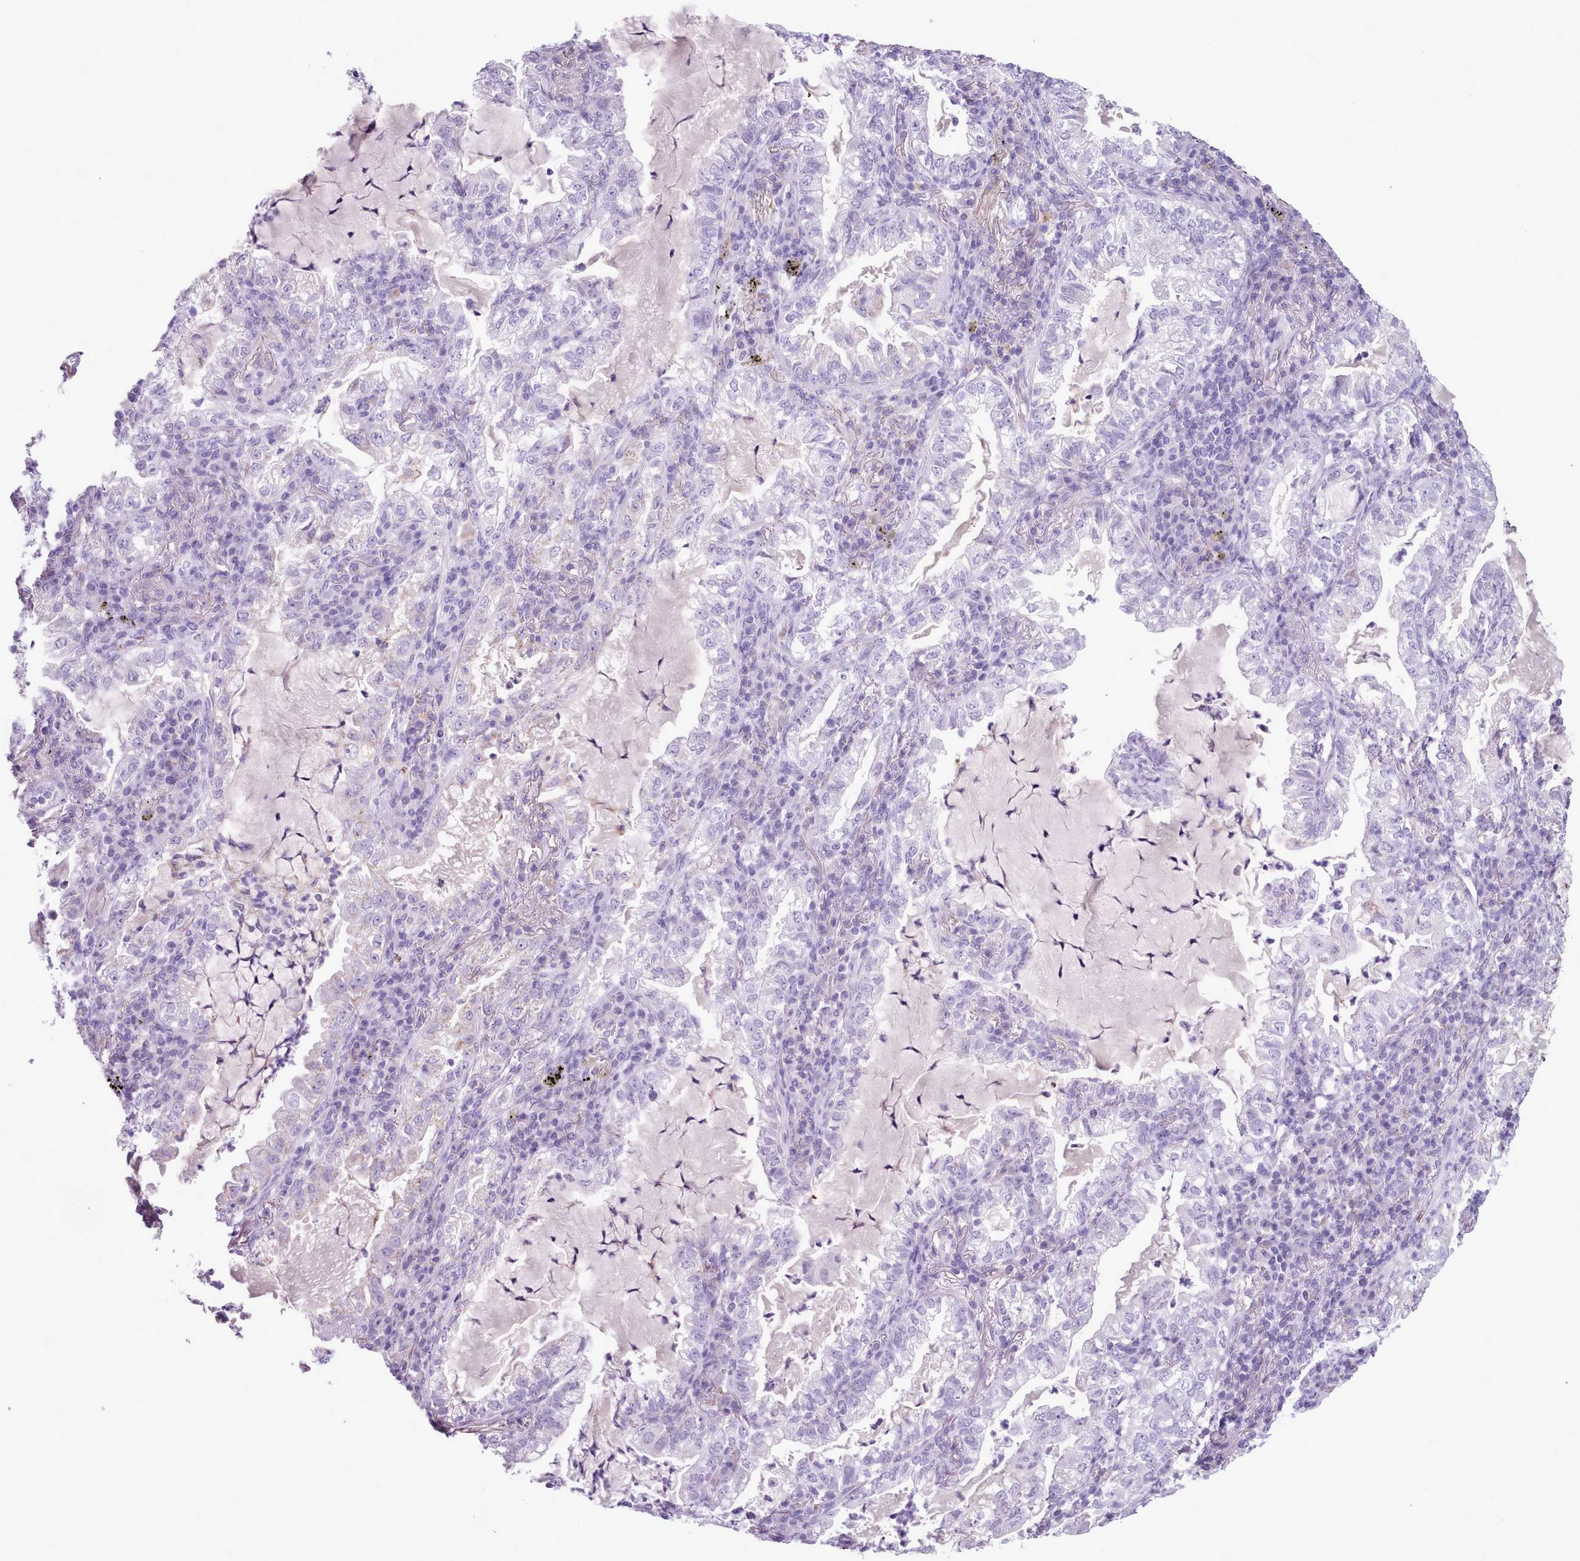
{"staining": {"intensity": "negative", "quantity": "none", "location": "none"}, "tissue": "lung cancer", "cell_type": "Tumor cells", "image_type": "cancer", "snomed": [{"axis": "morphology", "description": "Adenocarcinoma, NOS"}, {"axis": "topography", "description": "Lung"}], "caption": "Tumor cells are negative for brown protein staining in lung cancer.", "gene": "AK4", "patient": {"sex": "female", "age": 73}}